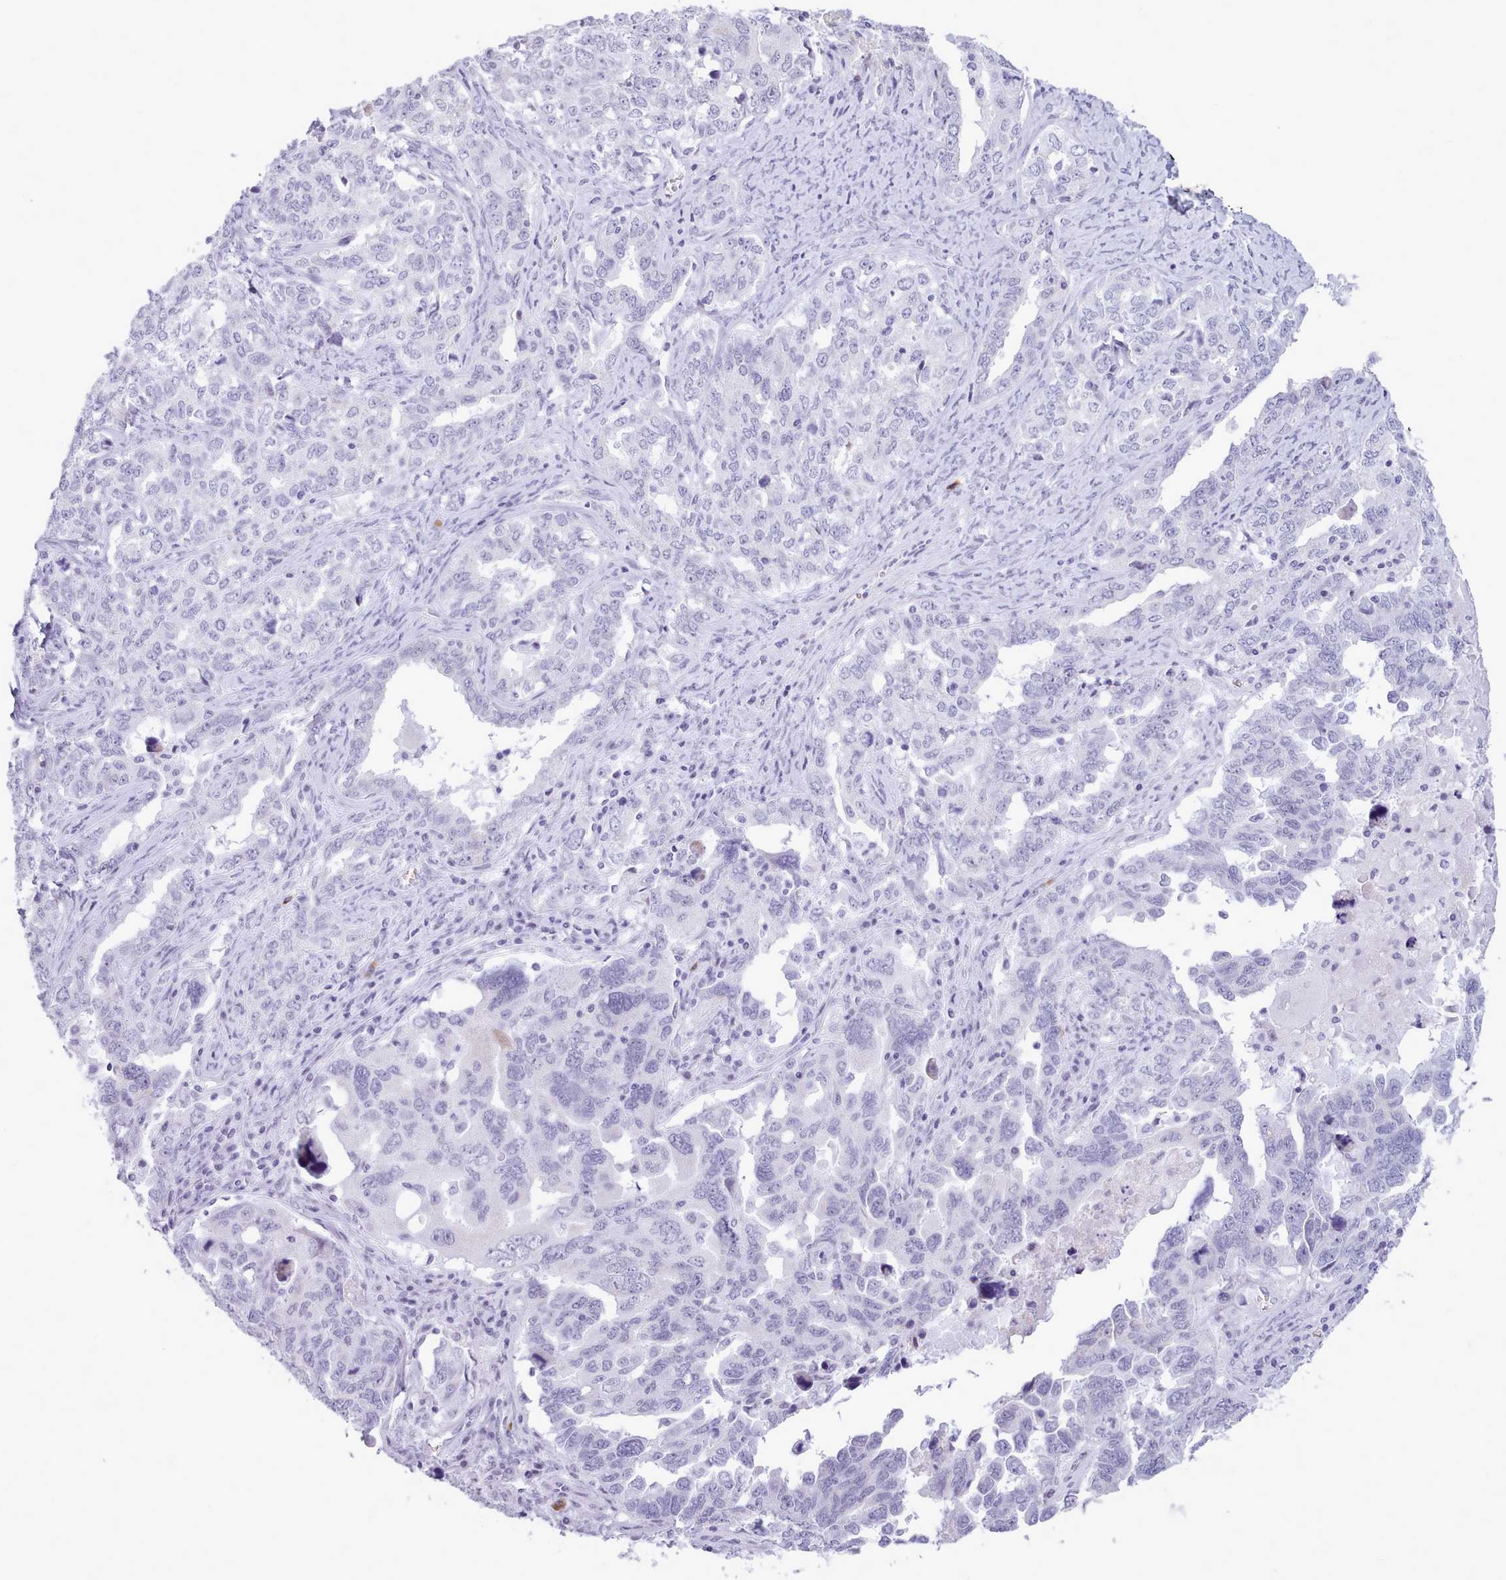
{"staining": {"intensity": "negative", "quantity": "none", "location": "none"}, "tissue": "ovarian cancer", "cell_type": "Tumor cells", "image_type": "cancer", "snomed": [{"axis": "morphology", "description": "Carcinoma, endometroid"}, {"axis": "topography", "description": "Ovary"}], "caption": "This is an IHC histopathology image of human ovarian endometroid carcinoma. There is no positivity in tumor cells.", "gene": "FBXO48", "patient": {"sex": "female", "age": 62}}